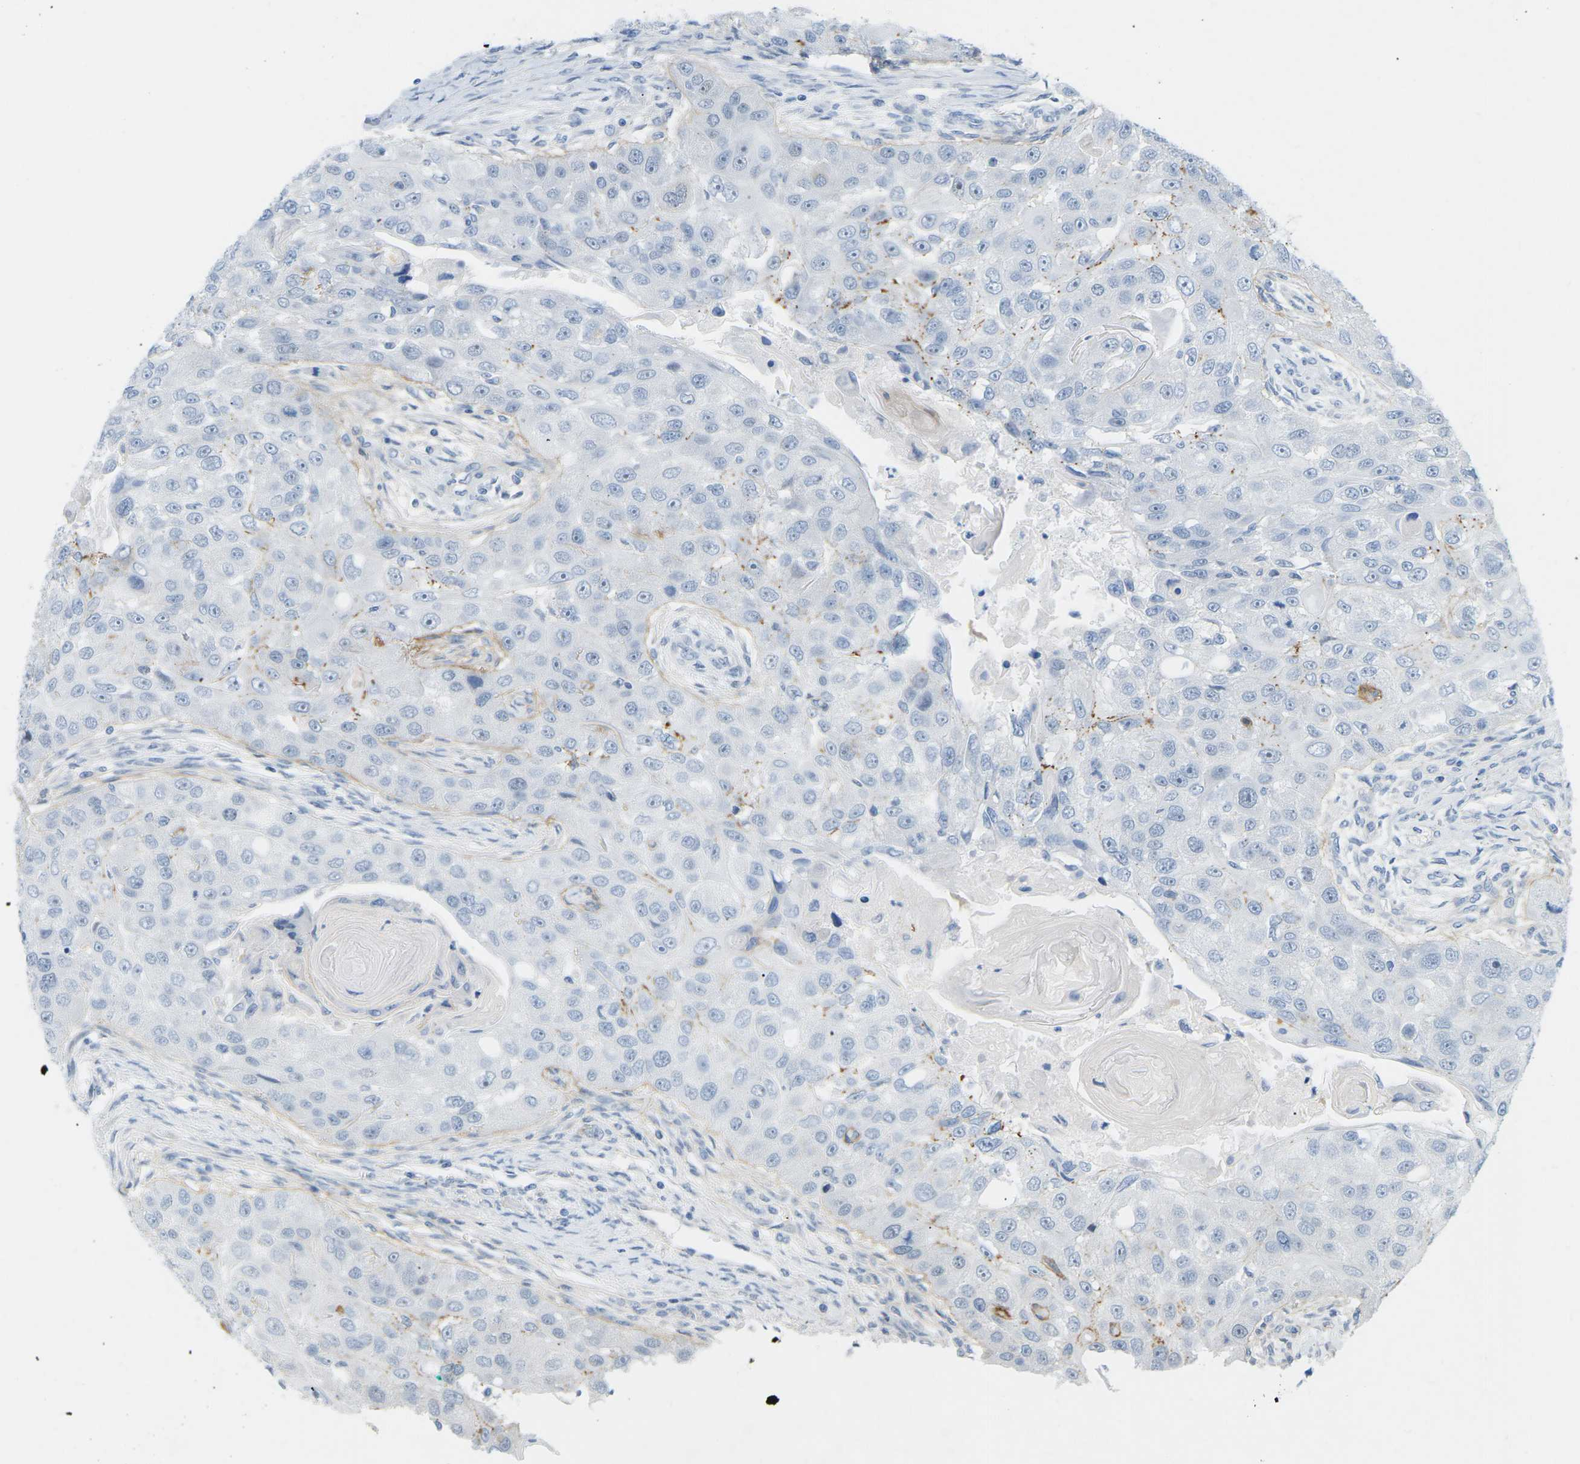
{"staining": {"intensity": "negative", "quantity": "none", "location": "none"}, "tissue": "head and neck cancer", "cell_type": "Tumor cells", "image_type": "cancer", "snomed": [{"axis": "morphology", "description": "Normal tissue, NOS"}, {"axis": "morphology", "description": "Squamous cell carcinoma, NOS"}, {"axis": "topography", "description": "Skeletal muscle"}, {"axis": "topography", "description": "Head-Neck"}], "caption": "Immunohistochemistry (IHC) of human head and neck cancer (squamous cell carcinoma) reveals no expression in tumor cells. The staining is performed using DAB brown chromogen with nuclei counter-stained in using hematoxylin.", "gene": "HLTF", "patient": {"sex": "male", "age": 51}}